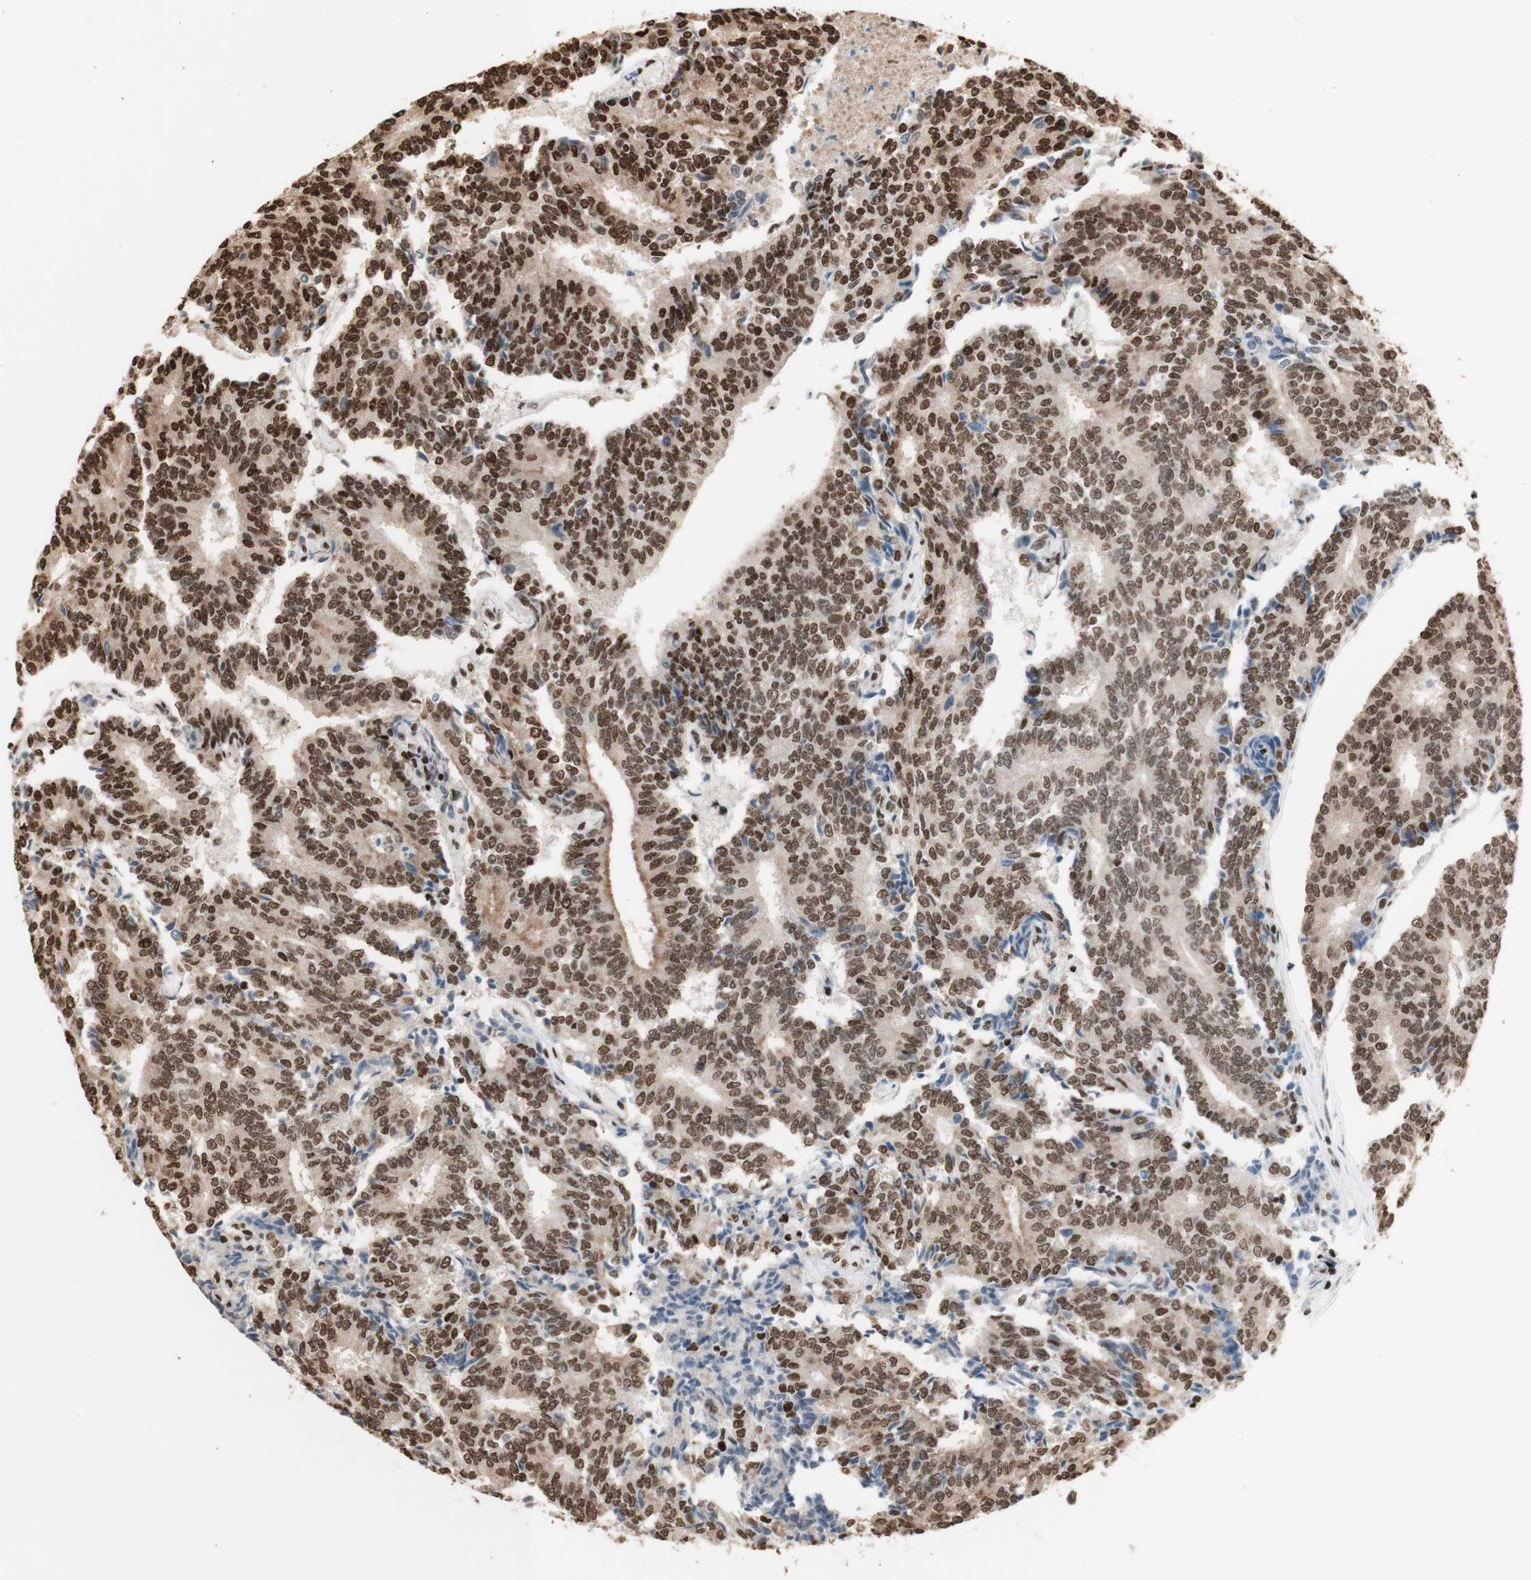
{"staining": {"intensity": "strong", "quantity": ">75%", "location": "cytoplasmic/membranous,nuclear"}, "tissue": "prostate cancer", "cell_type": "Tumor cells", "image_type": "cancer", "snomed": [{"axis": "morphology", "description": "Normal tissue, NOS"}, {"axis": "morphology", "description": "Adenocarcinoma, High grade"}, {"axis": "topography", "description": "Prostate"}, {"axis": "topography", "description": "Seminal veicle"}], "caption": "Strong cytoplasmic/membranous and nuclear expression is present in about >75% of tumor cells in high-grade adenocarcinoma (prostate).", "gene": "HNRNPA2B1", "patient": {"sex": "male", "age": 55}}